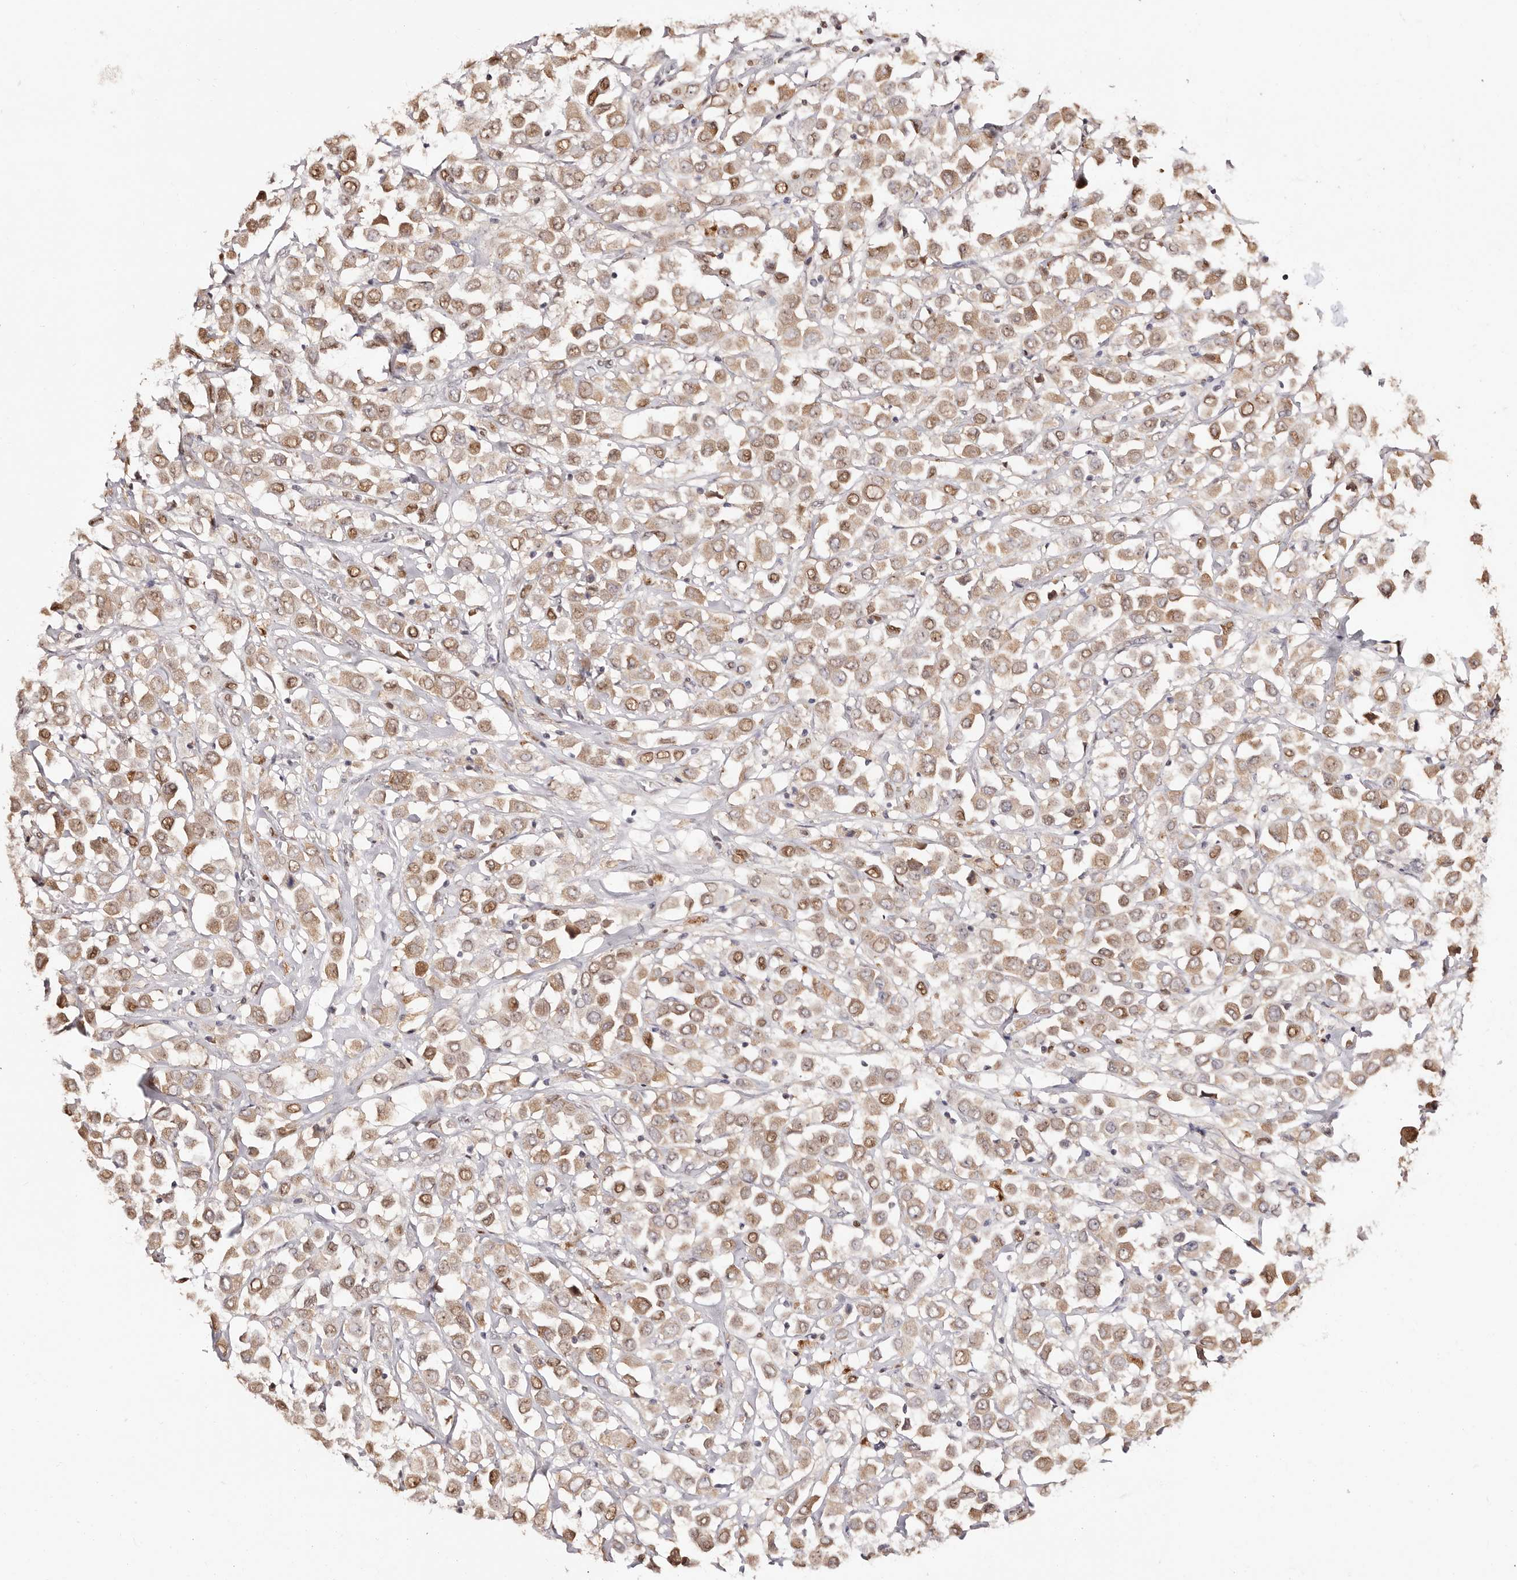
{"staining": {"intensity": "moderate", "quantity": ">75%", "location": "cytoplasmic/membranous,nuclear"}, "tissue": "breast cancer", "cell_type": "Tumor cells", "image_type": "cancer", "snomed": [{"axis": "morphology", "description": "Duct carcinoma"}, {"axis": "topography", "description": "Breast"}], "caption": "Tumor cells exhibit moderate cytoplasmic/membranous and nuclear staining in approximately >75% of cells in infiltrating ductal carcinoma (breast). (brown staining indicates protein expression, while blue staining denotes nuclei).", "gene": "TKT", "patient": {"sex": "female", "age": 61}}